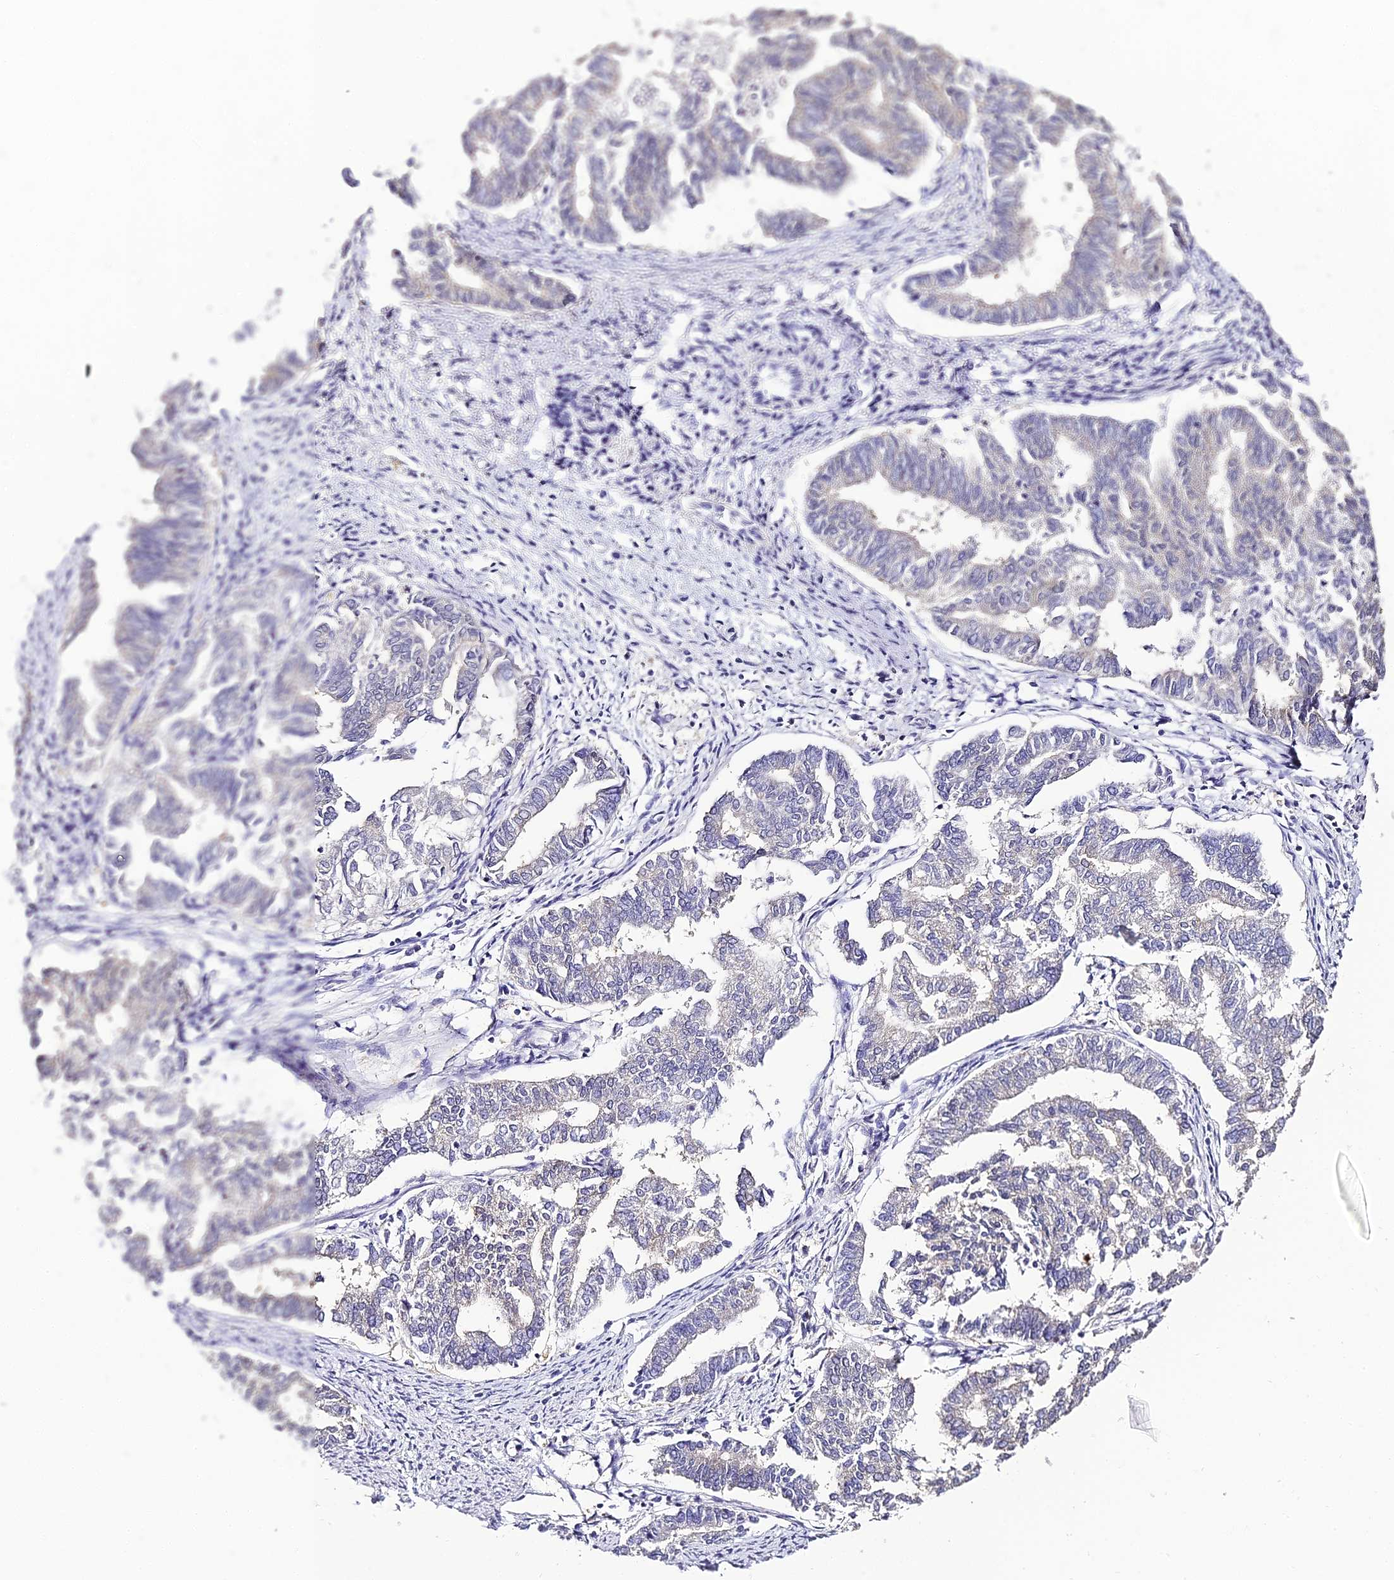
{"staining": {"intensity": "negative", "quantity": "none", "location": "none"}, "tissue": "endometrial cancer", "cell_type": "Tumor cells", "image_type": "cancer", "snomed": [{"axis": "morphology", "description": "Adenocarcinoma, NOS"}, {"axis": "topography", "description": "Endometrium"}], "caption": "Endometrial cancer was stained to show a protein in brown. There is no significant expression in tumor cells. Nuclei are stained in blue.", "gene": "ABHD14A-ACY1", "patient": {"sex": "female", "age": 79}}